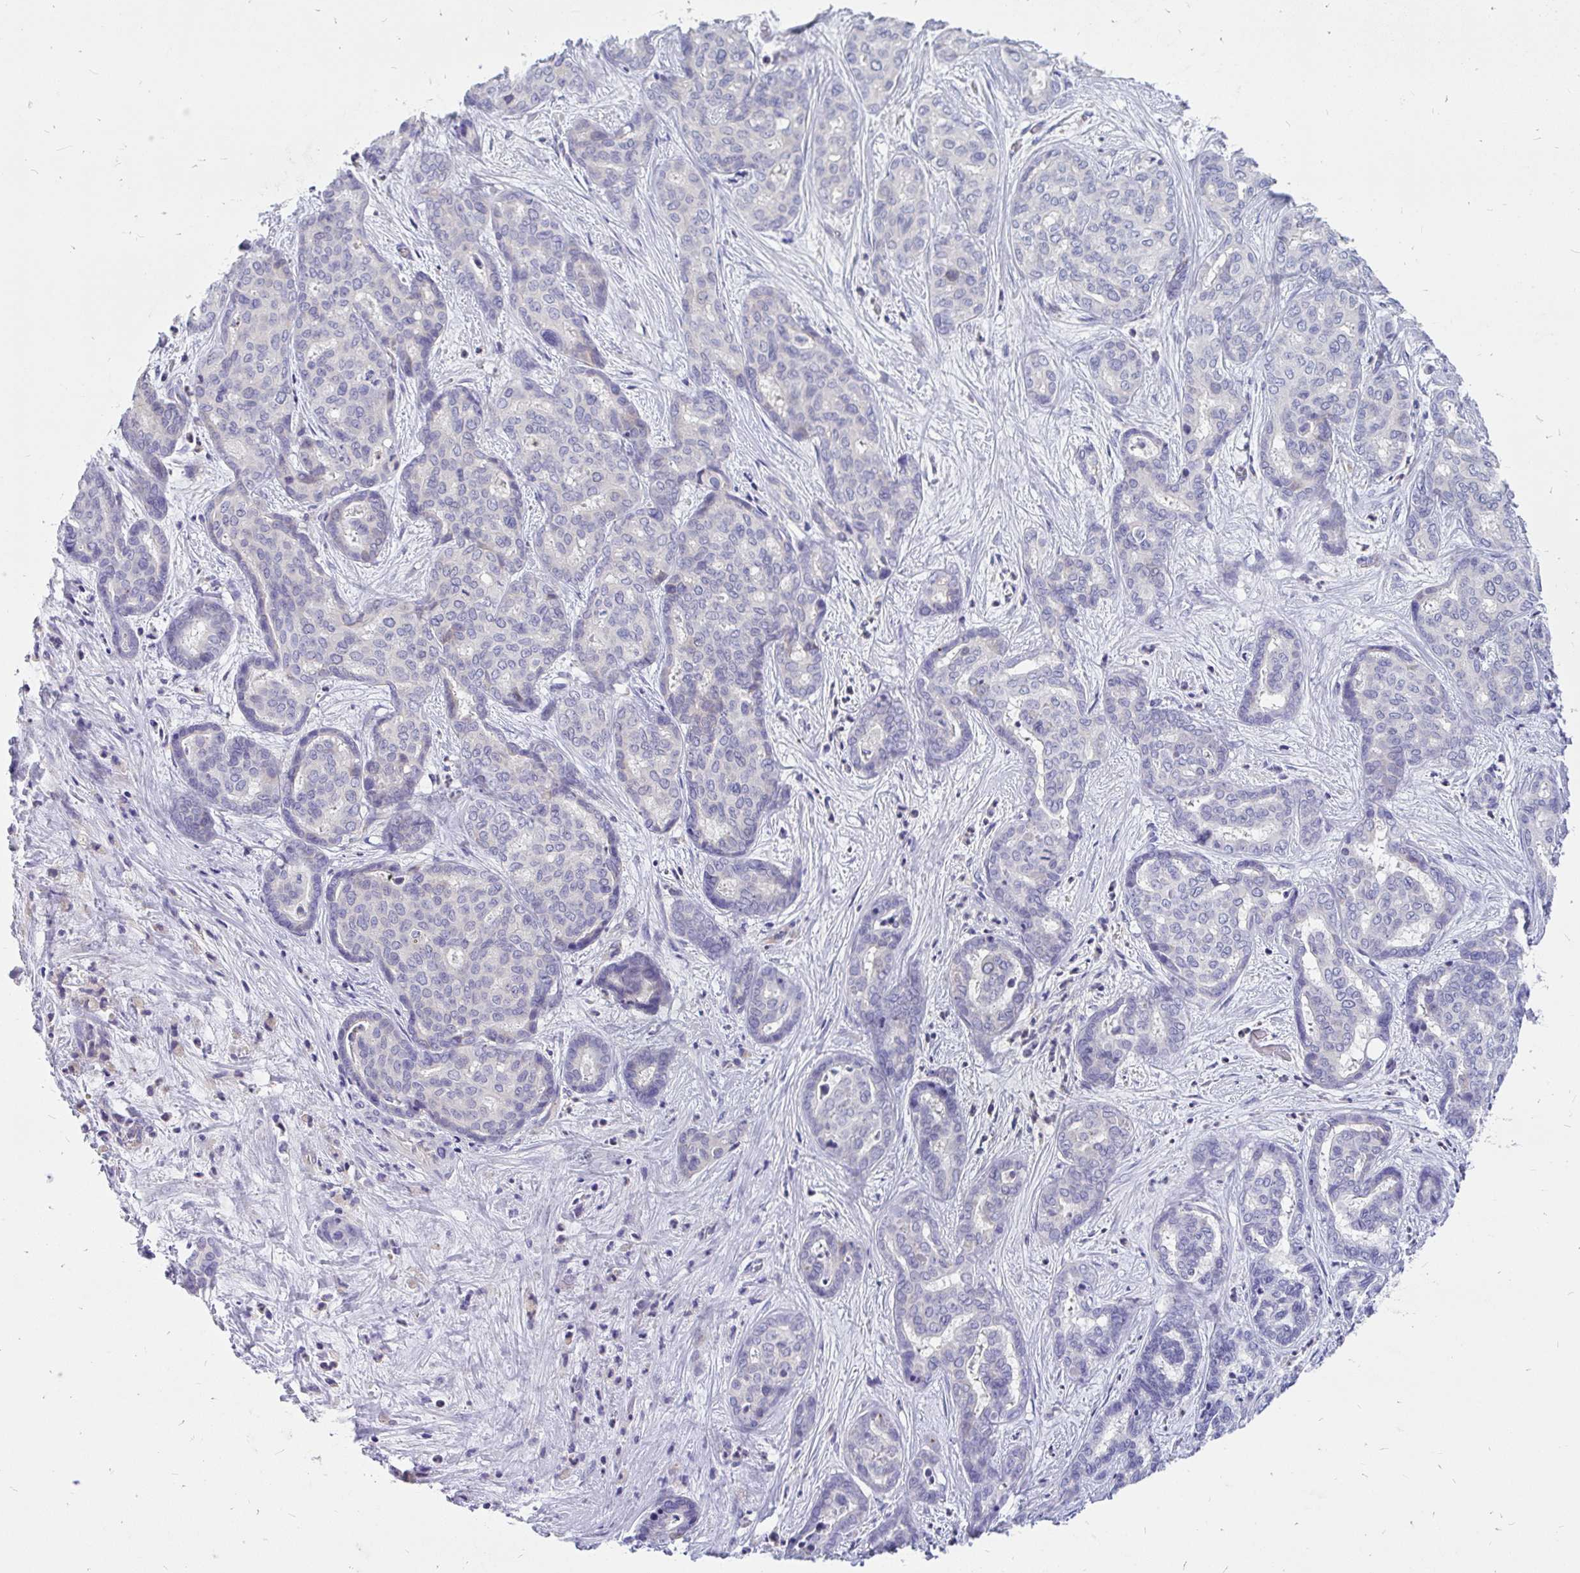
{"staining": {"intensity": "negative", "quantity": "none", "location": "none"}, "tissue": "liver cancer", "cell_type": "Tumor cells", "image_type": "cancer", "snomed": [{"axis": "morphology", "description": "Cholangiocarcinoma"}, {"axis": "topography", "description": "Liver"}], "caption": "Immunohistochemistry (IHC) of liver cancer exhibits no positivity in tumor cells. The staining was performed using DAB to visualize the protein expression in brown, while the nuclei were stained in blue with hematoxylin (Magnification: 20x).", "gene": "KIAA2013", "patient": {"sex": "female", "age": 64}}